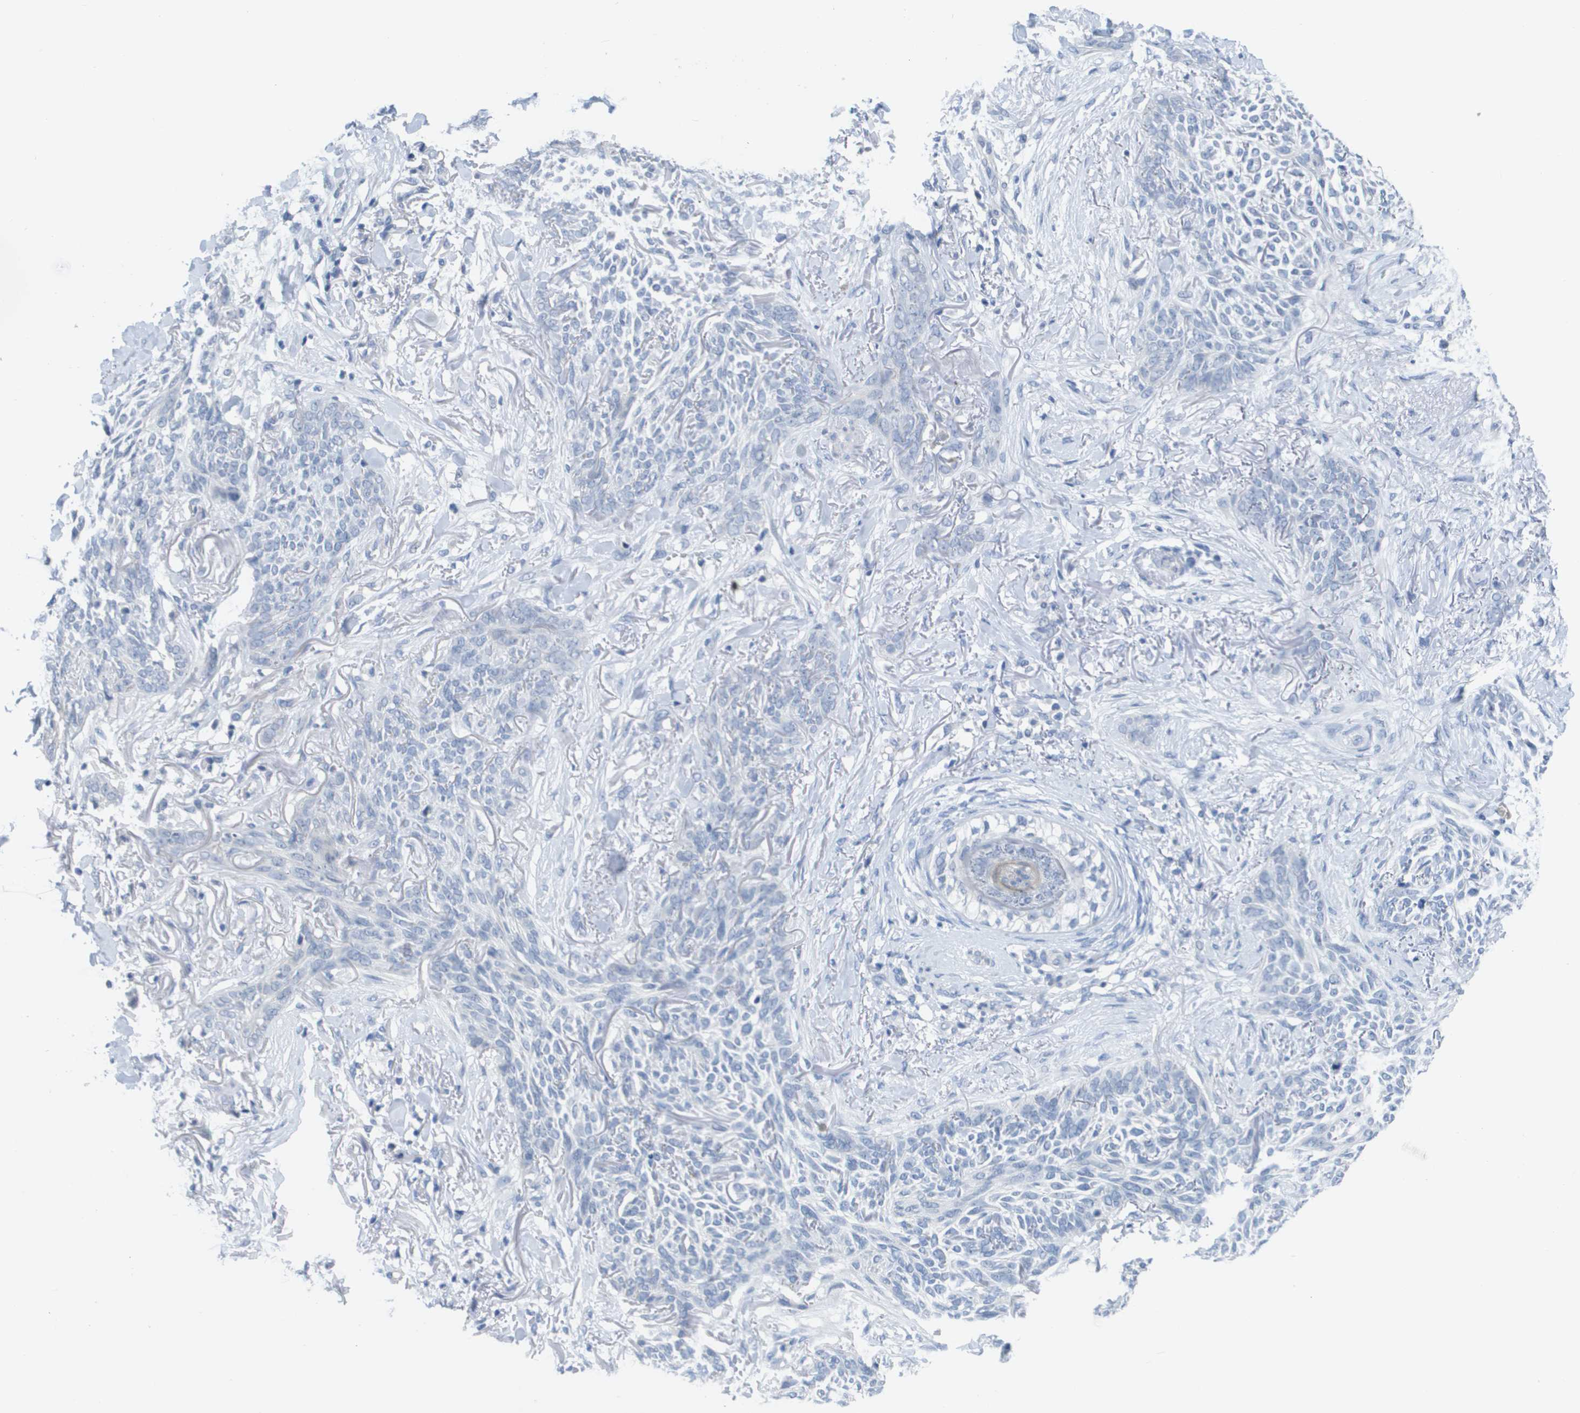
{"staining": {"intensity": "negative", "quantity": "none", "location": "none"}, "tissue": "skin cancer", "cell_type": "Tumor cells", "image_type": "cancer", "snomed": [{"axis": "morphology", "description": "Basal cell carcinoma"}, {"axis": "topography", "description": "Skin"}], "caption": "This is a micrograph of IHC staining of skin basal cell carcinoma, which shows no expression in tumor cells.", "gene": "PDE4A", "patient": {"sex": "female", "age": 84}}